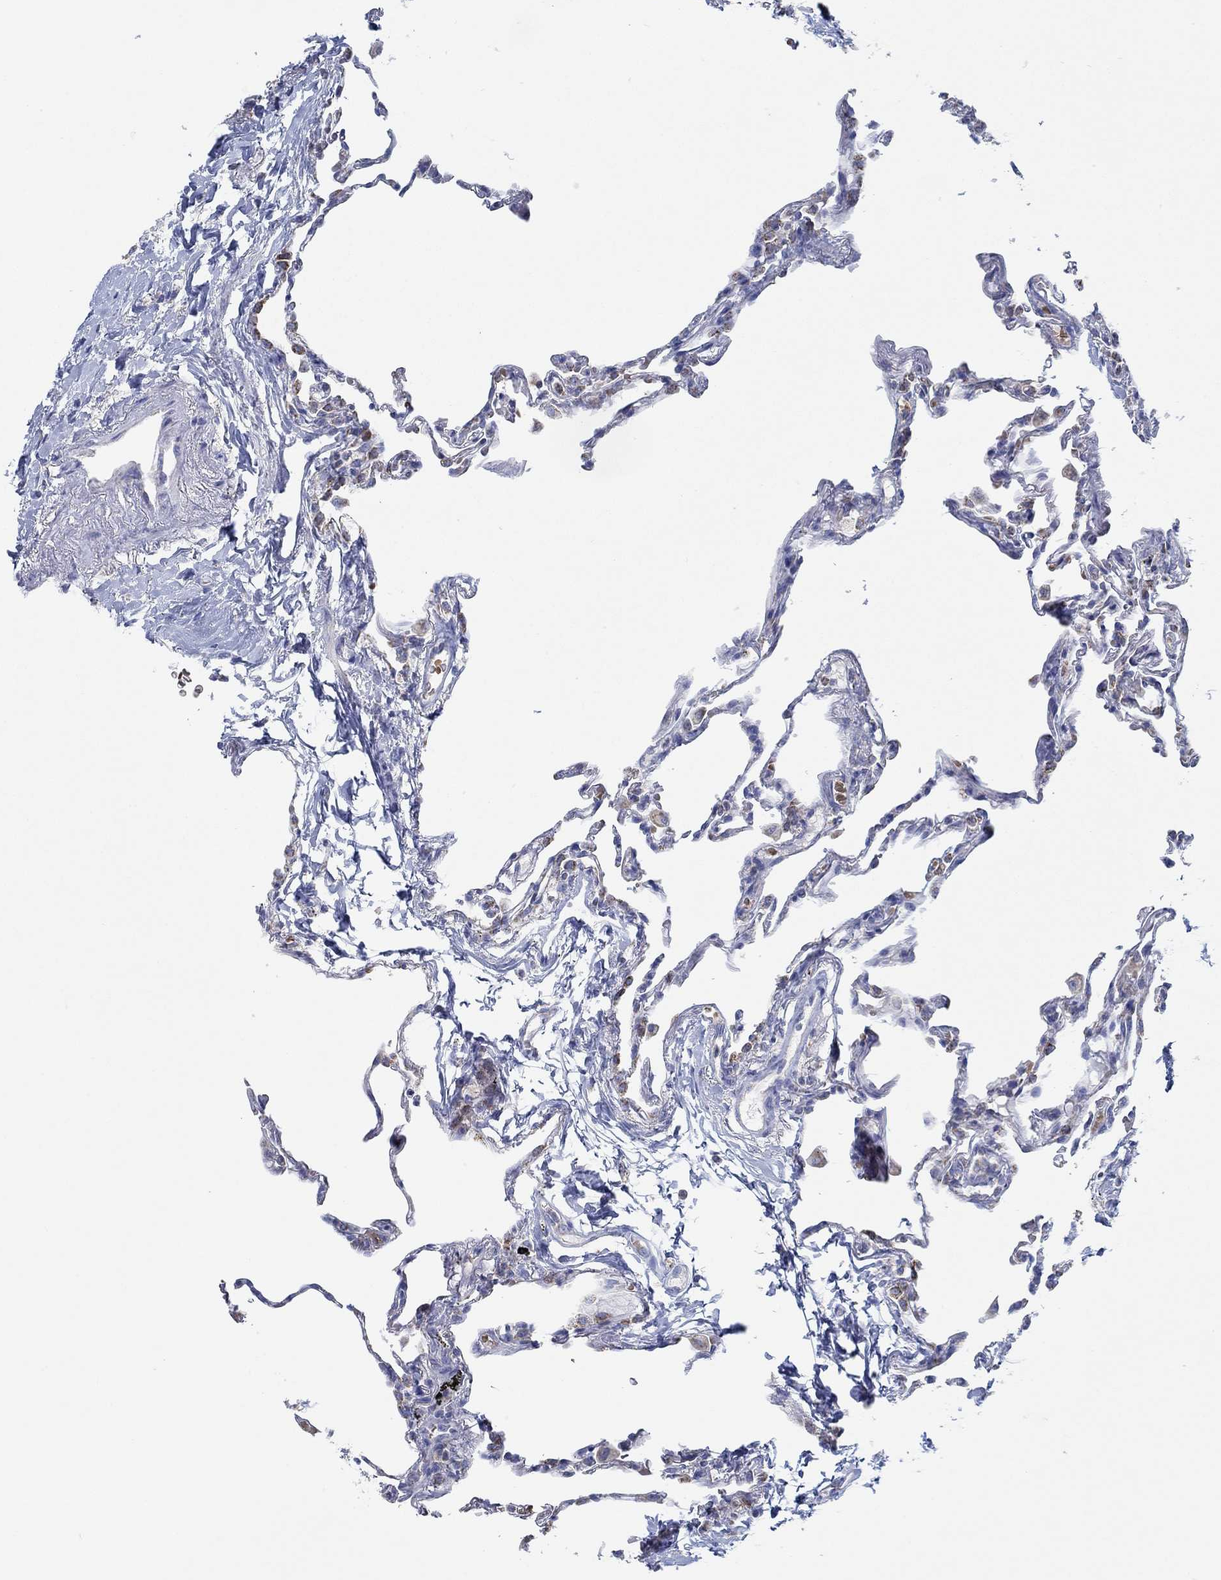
{"staining": {"intensity": "moderate", "quantity": "<25%", "location": "cytoplasmic/membranous"}, "tissue": "lung", "cell_type": "Alveolar cells", "image_type": "normal", "snomed": [{"axis": "morphology", "description": "Normal tissue, NOS"}, {"axis": "topography", "description": "Lung"}], "caption": "An immunohistochemistry (IHC) photomicrograph of benign tissue is shown. Protein staining in brown labels moderate cytoplasmic/membranous positivity in lung within alveolar cells.", "gene": "GLOD5", "patient": {"sex": "female", "age": 57}}